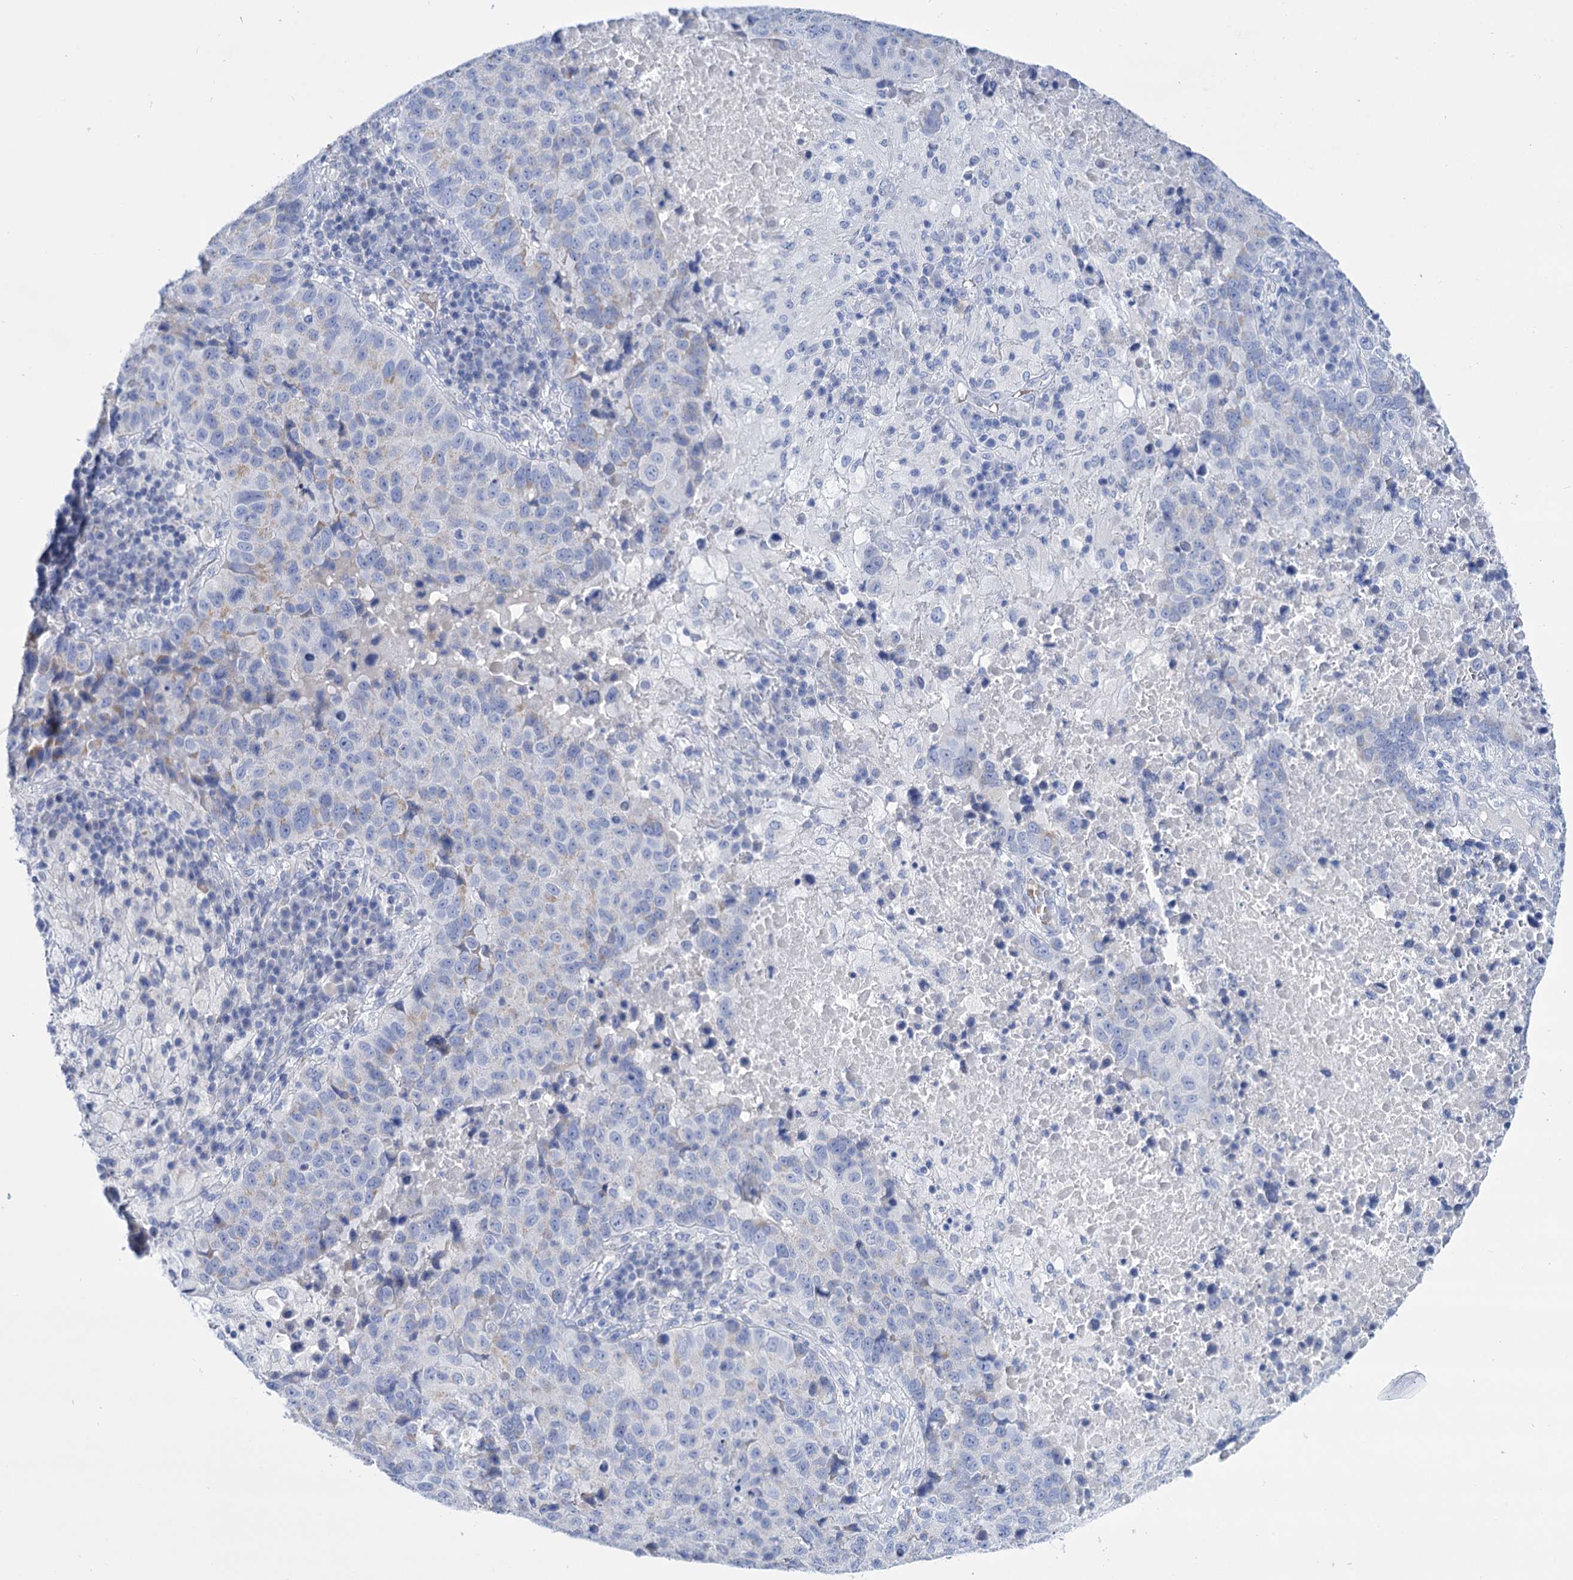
{"staining": {"intensity": "negative", "quantity": "none", "location": "none"}, "tissue": "lung cancer", "cell_type": "Tumor cells", "image_type": "cancer", "snomed": [{"axis": "morphology", "description": "Squamous cell carcinoma, NOS"}, {"axis": "topography", "description": "Lung"}], "caption": "This is an immunohistochemistry image of human lung cancer. There is no staining in tumor cells.", "gene": "YARS2", "patient": {"sex": "male", "age": 73}}